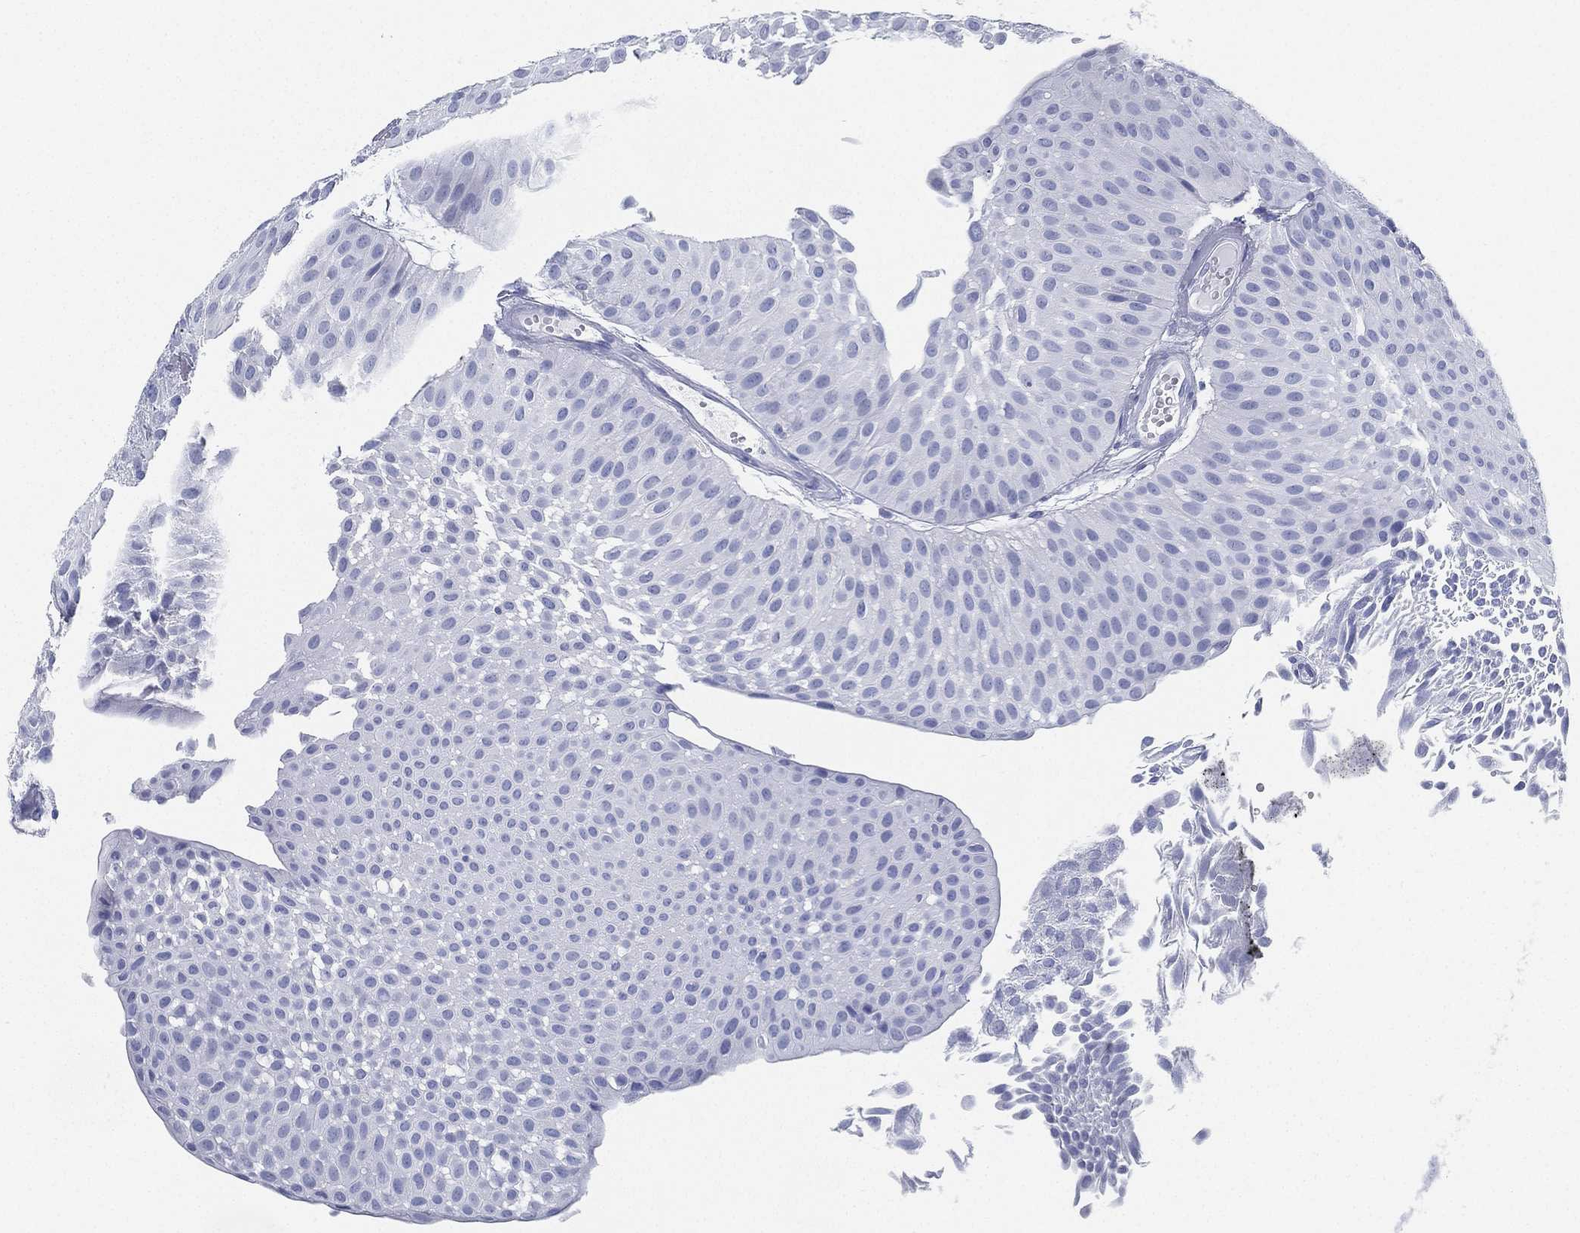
{"staining": {"intensity": "negative", "quantity": "none", "location": "none"}, "tissue": "urothelial cancer", "cell_type": "Tumor cells", "image_type": "cancer", "snomed": [{"axis": "morphology", "description": "Urothelial carcinoma, Low grade"}, {"axis": "topography", "description": "Urinary bladder"}], "caption": "Tumor cells are negative for protein expression in human urothelial carcinoma (low-grade).", "gene": "DEFB121", "patient": {"sex": "male", "age": 64}}